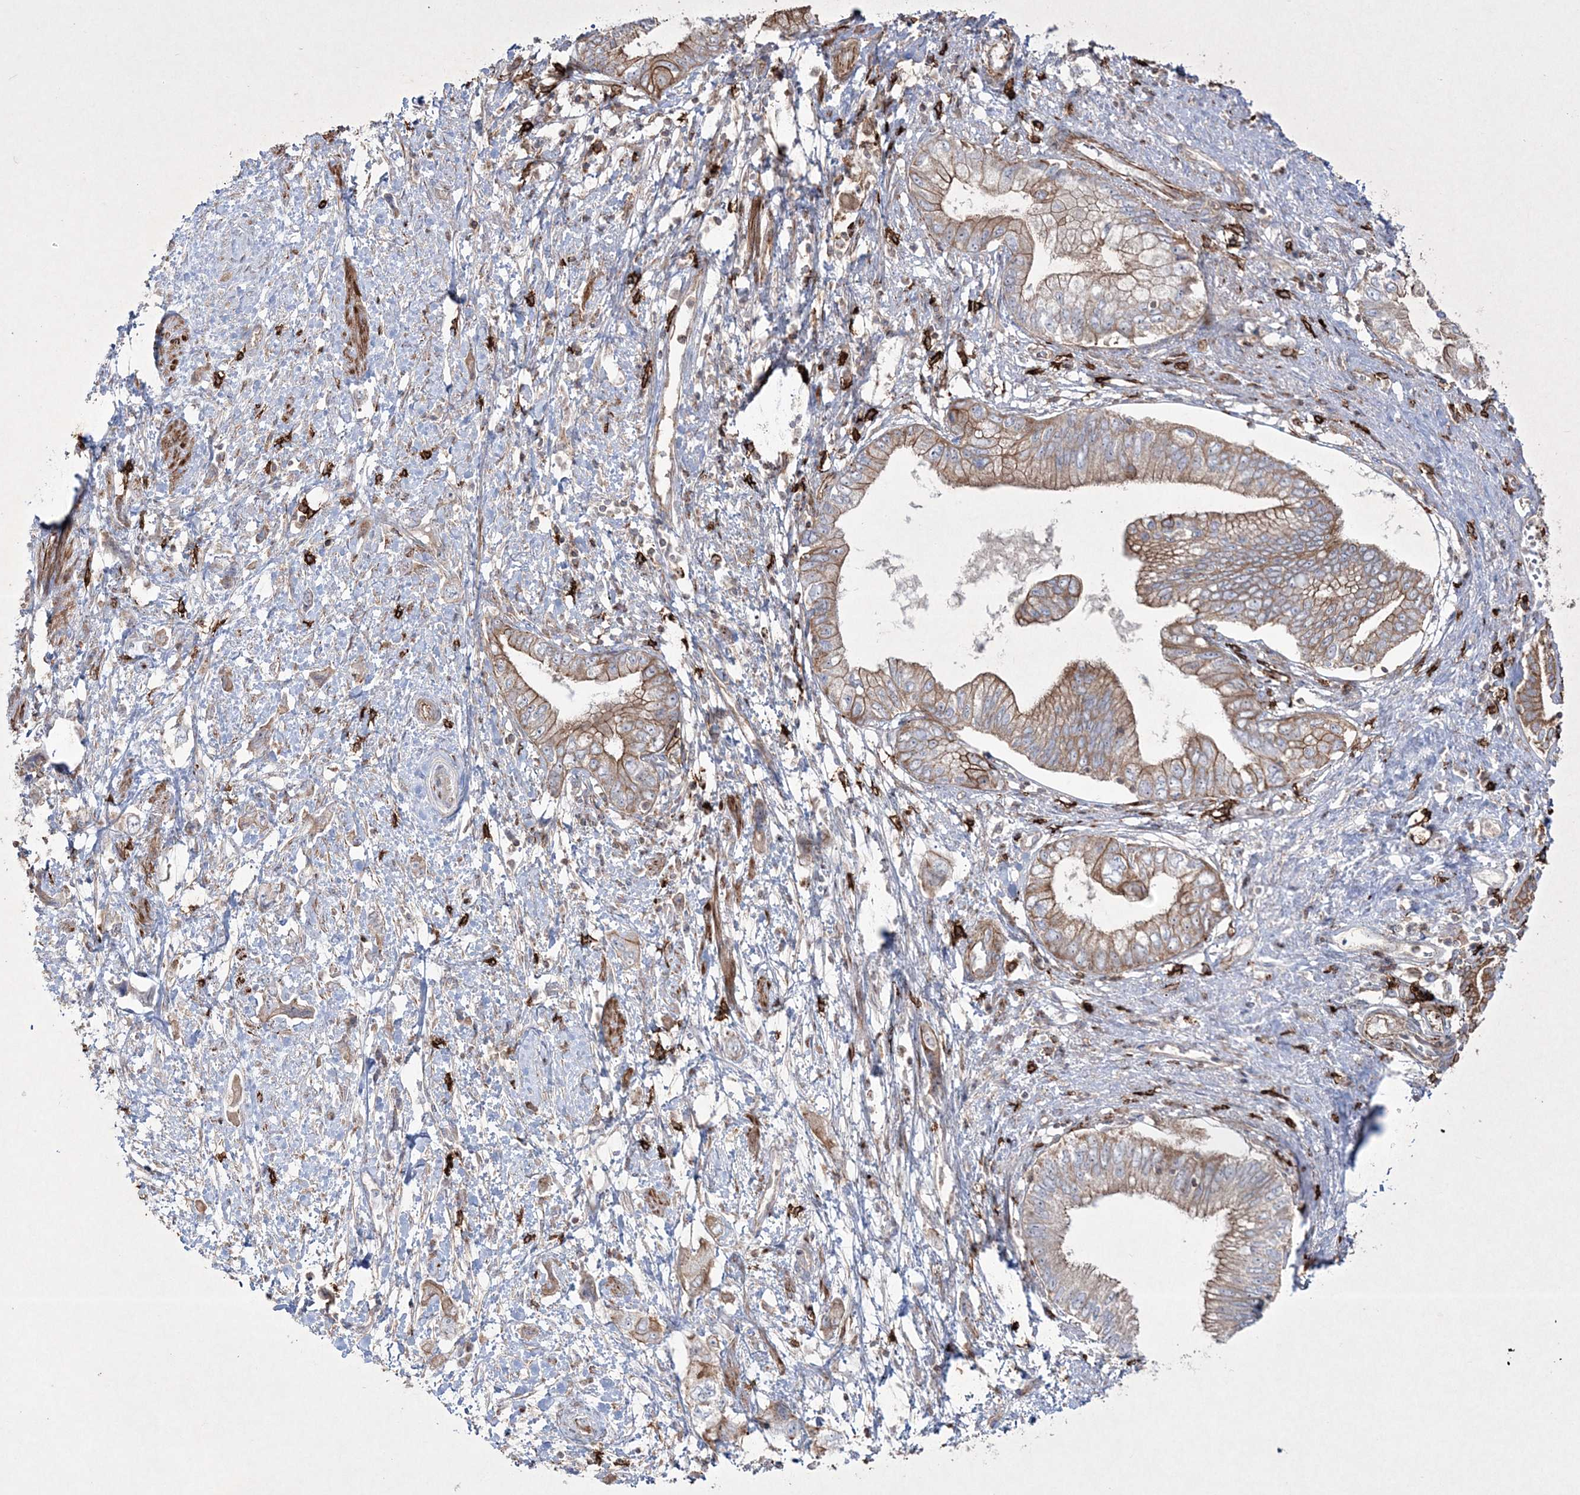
{"staining": {"intensity": "moderate", "quantity": "25%-75%", "location": "cytoplasmic/membranous"}, "tissue": "pancreatic cancer", "cell_type": "Tumor cells", "image_type": "cancer", "snomed": [{"axis": "morphology", "description": "Adenocarcinoma, NOS"}, {"axis": "topography", "description": "Pancreas"}], "caption": "Moderate cytoplasmic/membranous positivity is present in about 25%-75% of tumor cells in pancreatic cancer (adenocarcinoma). Nuclei are stained in blue.", "gene": "RICTOR", "patient": {"sex": "female", "age": 73}}